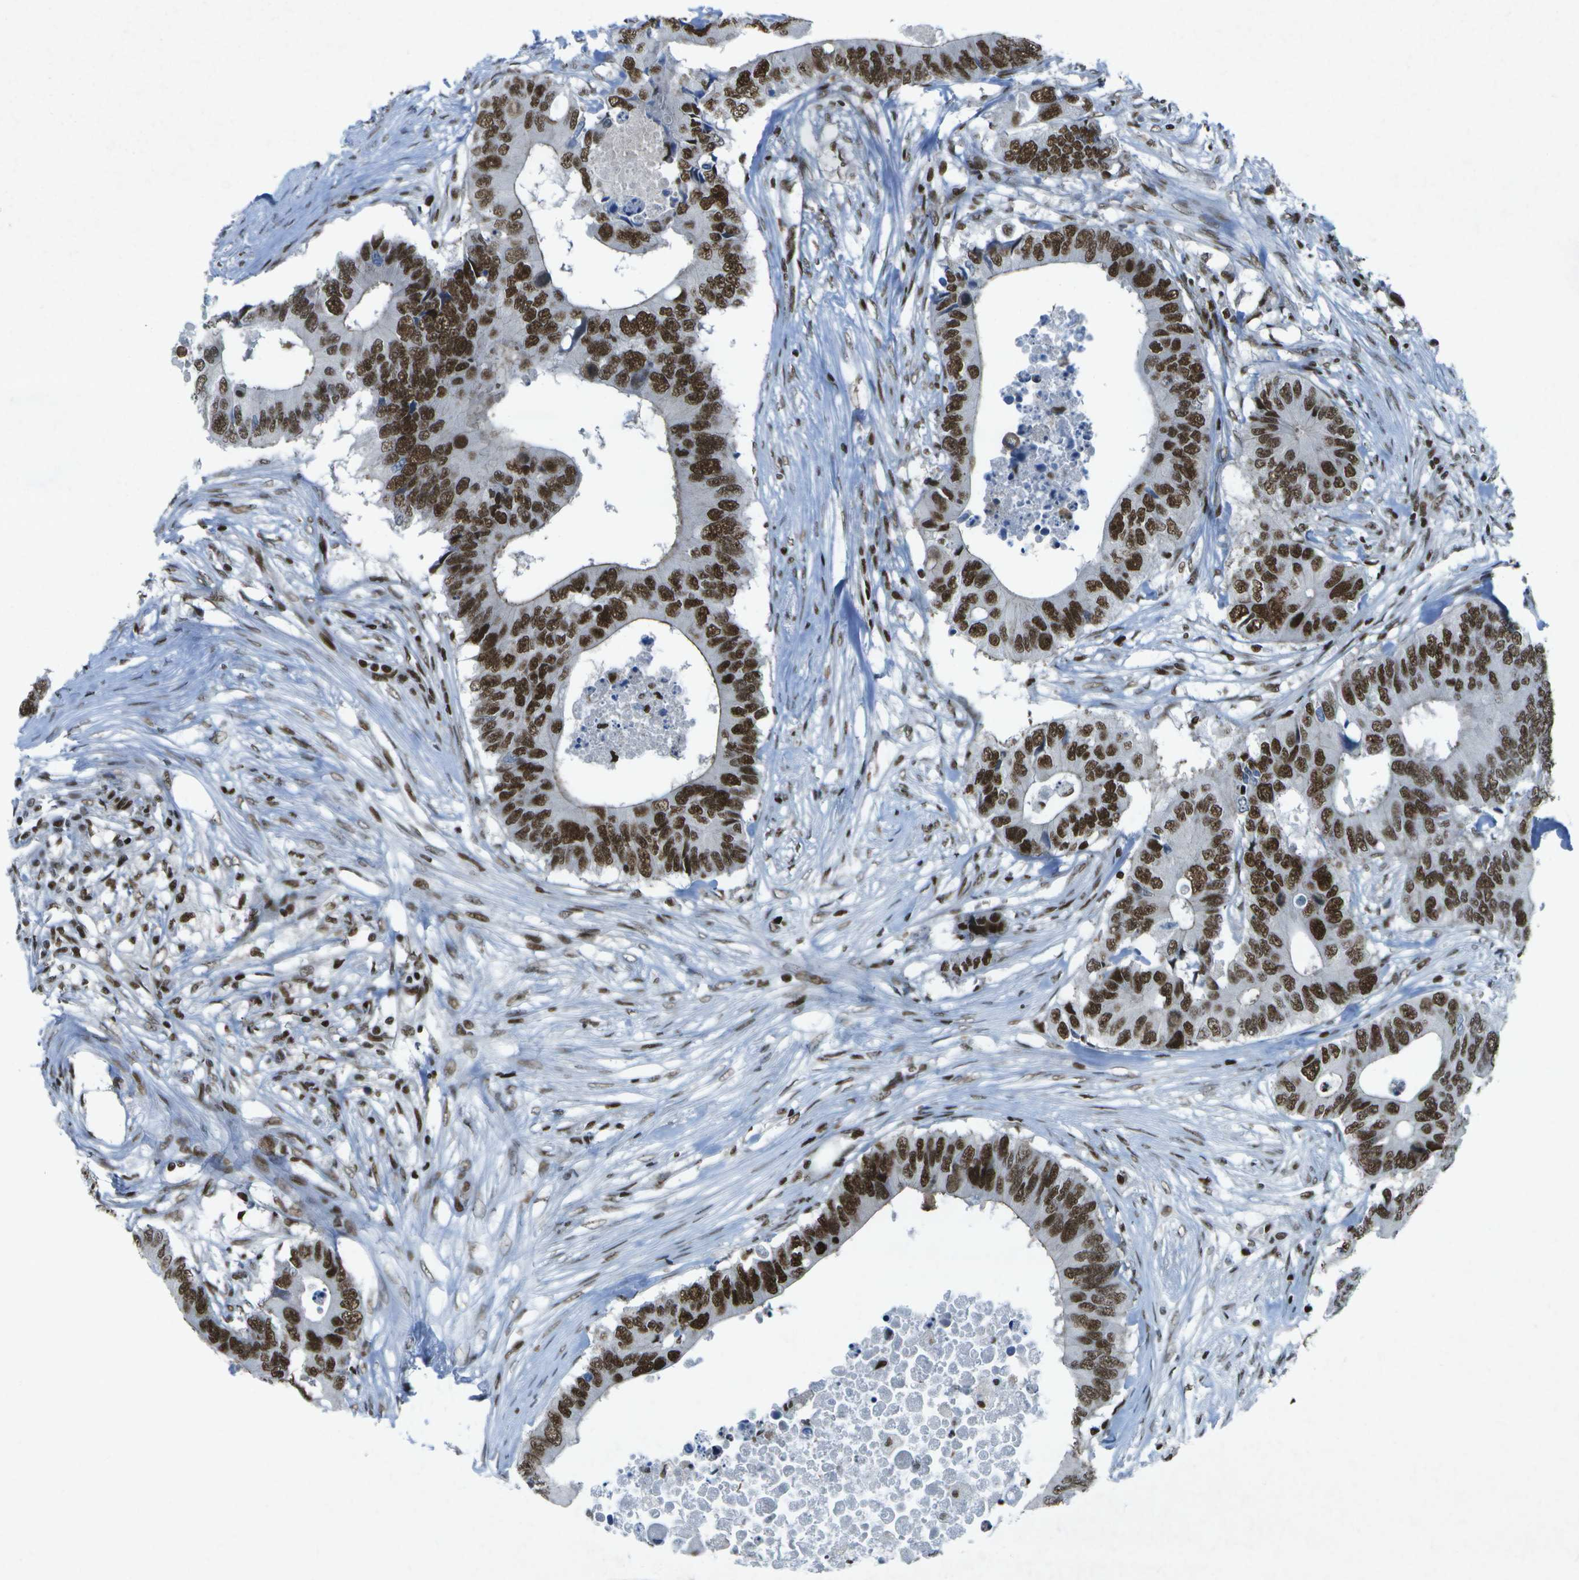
{"staining": {"intensity": "strong", "quantity": ">75%", "location": "nuclear"}, "tissue": "colorectal cancer", "cell_type": "Tumor cells", "image_type": "cancer", "snomed": [{"axis": "morphology", "description": "Adenocarcinoma, NOS"}, {"axis": "topography", "description": "Colon"}], "caption": "DAB immunohistochemical staining of human colorectal cancer (adenocarcinoma) reveals strong nuclear protein staining in about >75% of tumor cells.", "gene": "MTA2", "patient": {"sex": "male", "age": 71}}